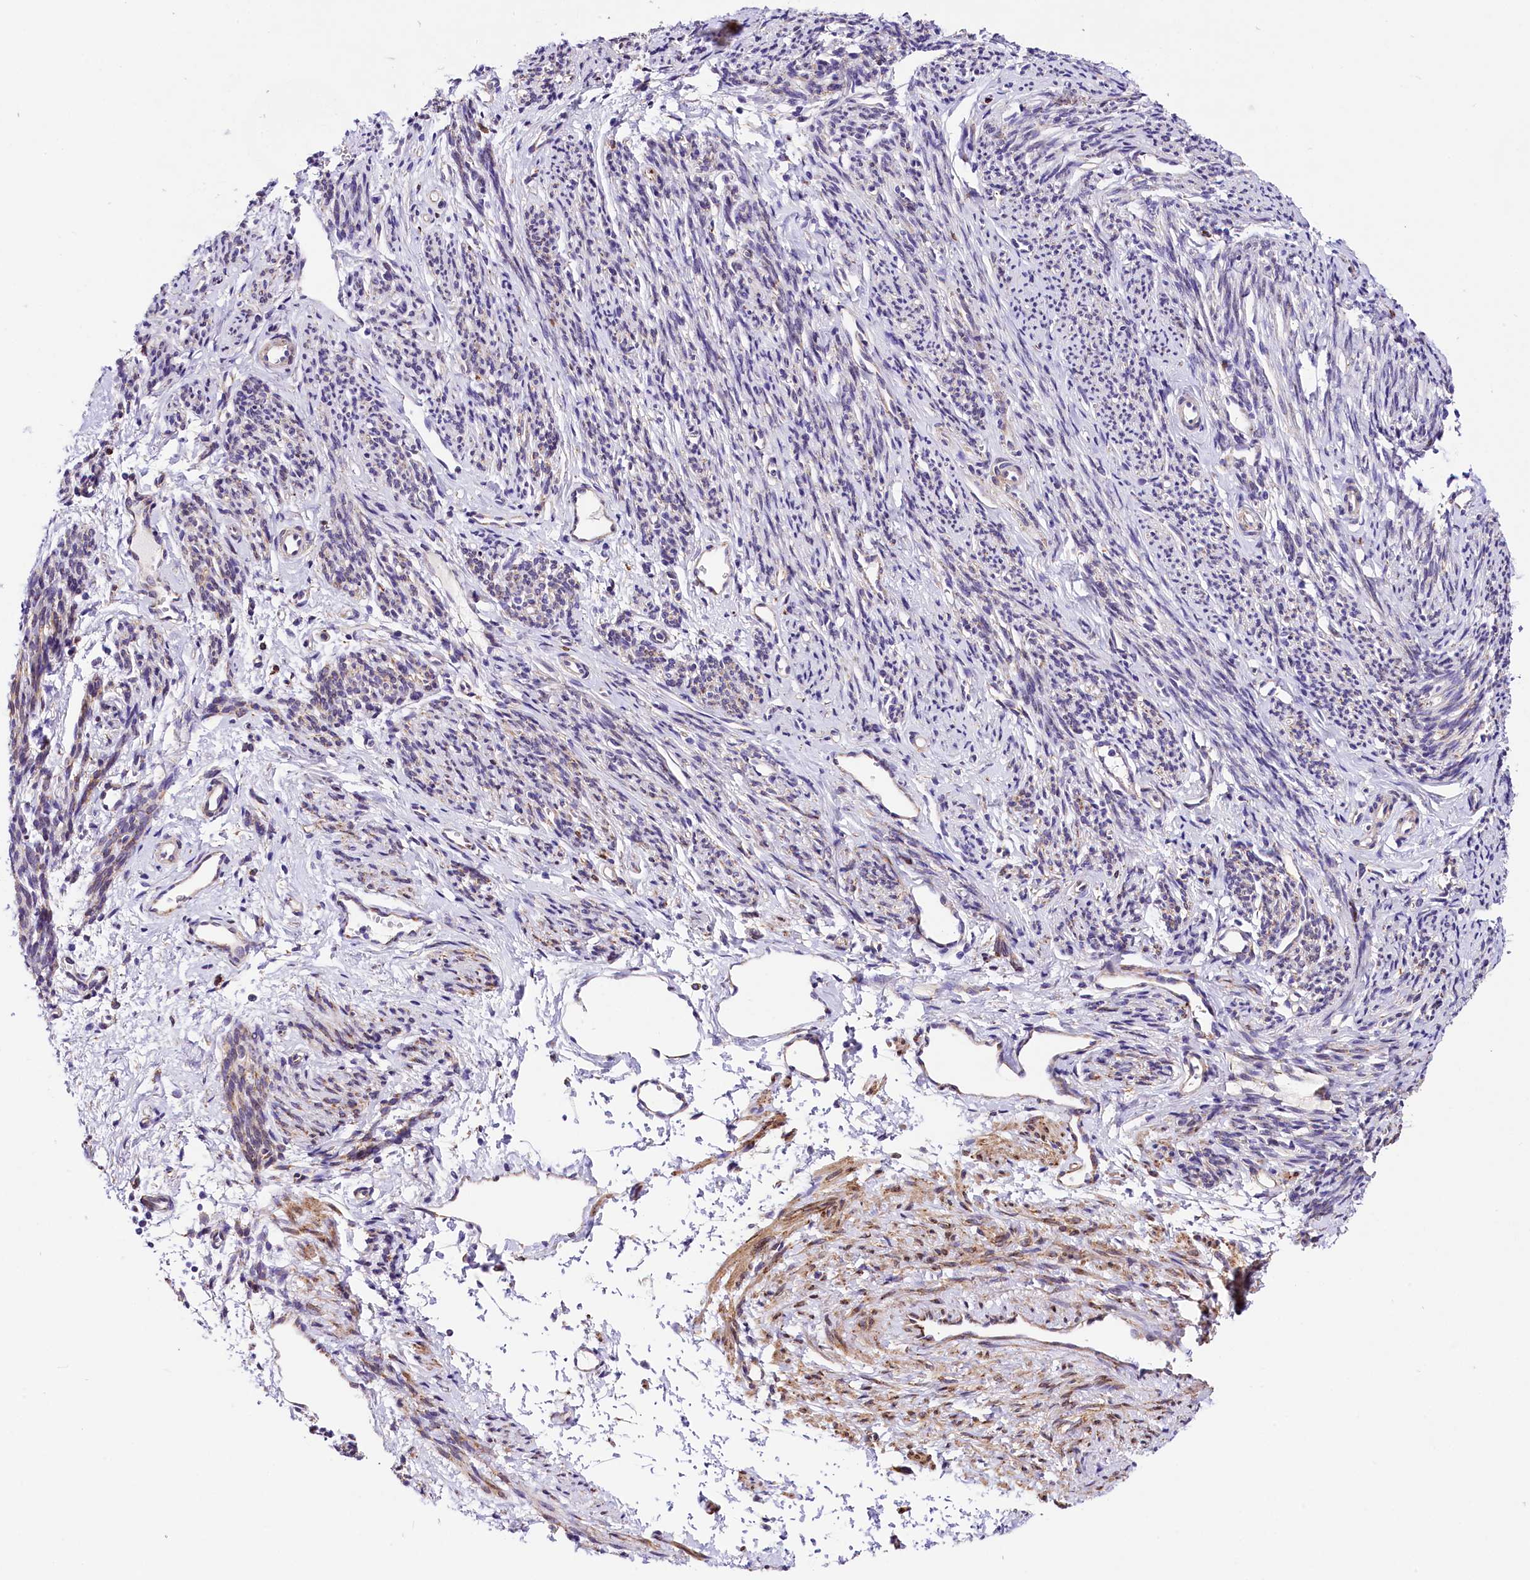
{"staining": {"intensity": "moderate", "quantity": "25%-75%", "location": "cytoplasmic/membranous"}, "tissue": "smooth muscle", "cell_type": "Smooth muscle cells", "image_type": "normal", "snomed": [{"axis": "morphology", "description": "Normal tissue, NOS"}, {"axis": "topography", "description": "Smooth muscle"}, {"axis": "topography", "description": "Uterus"}], "caption": "Smooth muscle cells reveal moderate cytoplasmic/membranous staining in approximately 25%-75% of cells in normal smooth muscle.", "gene": "ITGA1", "patient": {"sex": "female", "age": 59}}